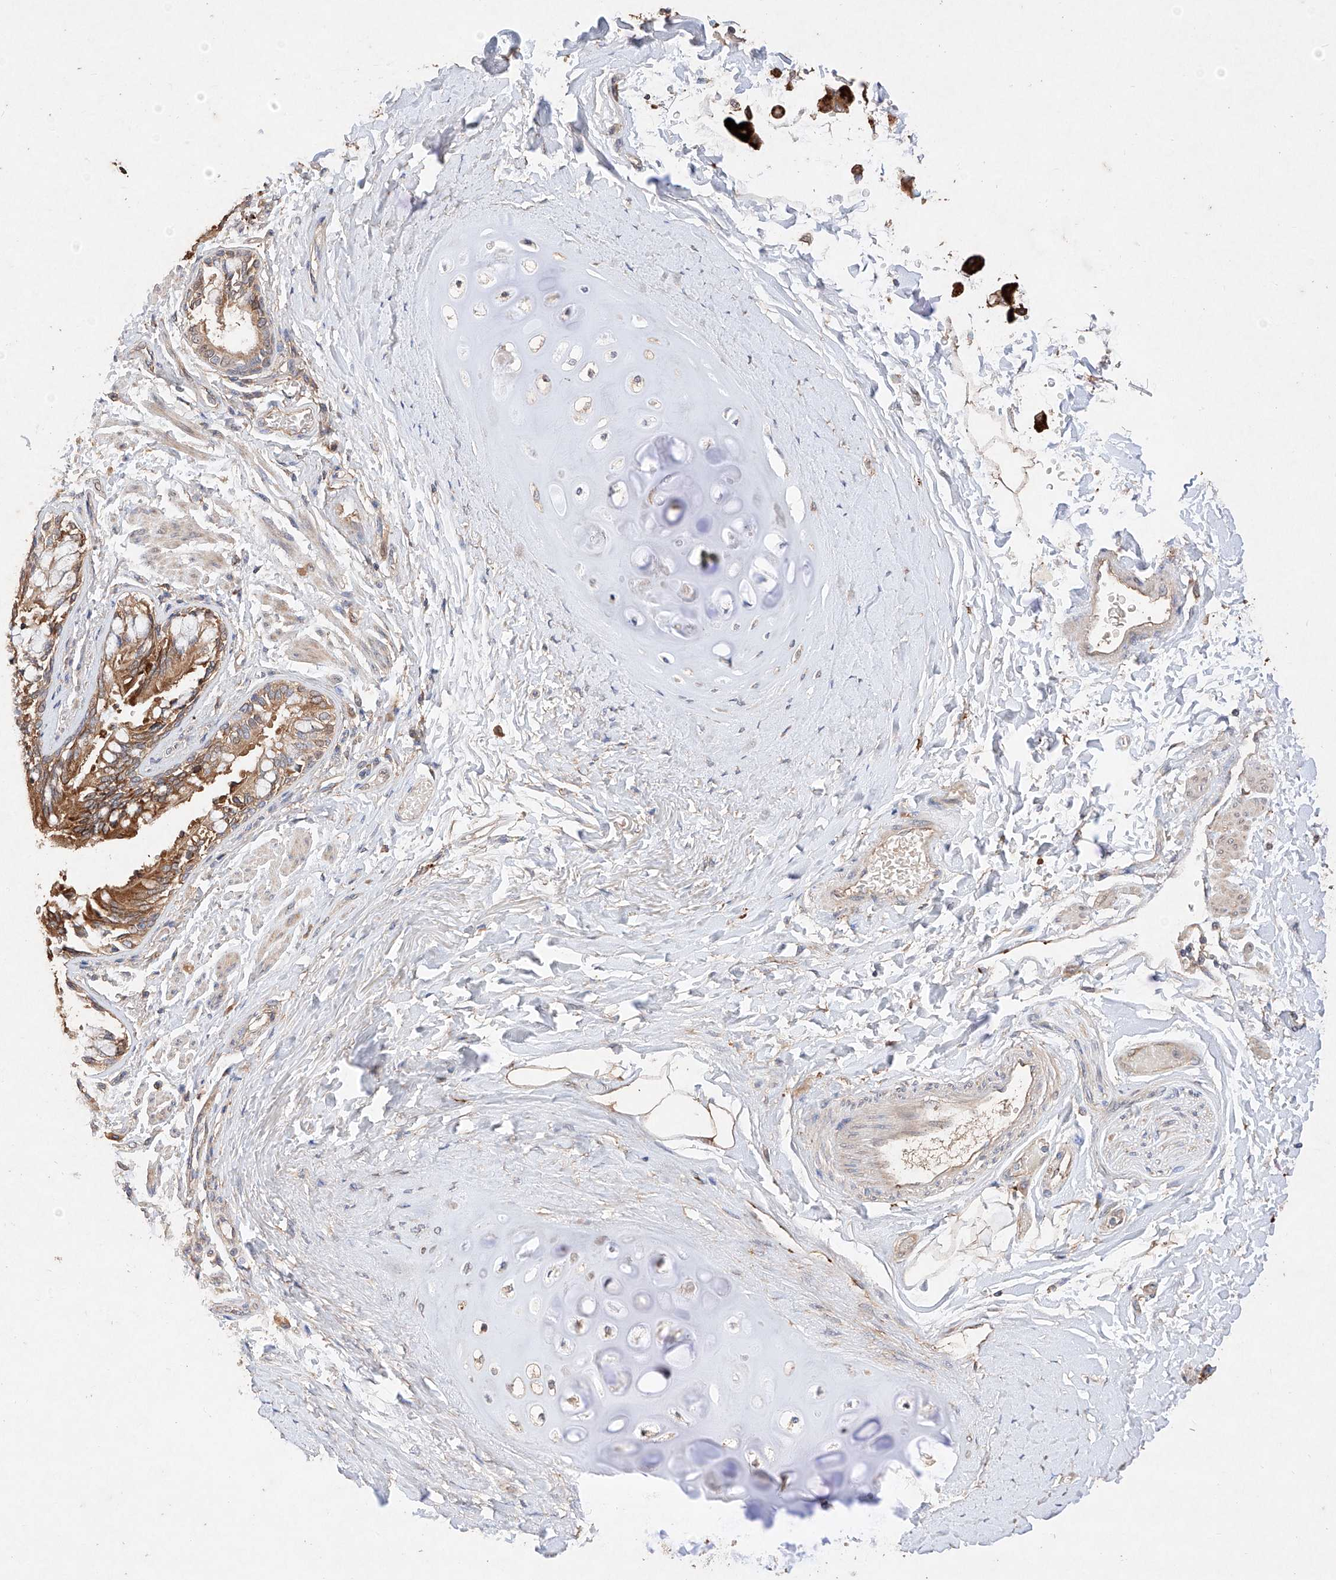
{"staining": {"intensity": "moderate", "quantity": ">75%", "location": "cytoplasmic/membranous"}, "tissue": "bronchus", "cell_type": "Respiratory epithelial cells", "image_type": "normal", "snomed": [{"axis": "morphology", "description": "Normal tissue, NOS"}, {"axis": "morphology", "description": "Inflammation, NOS"}, {"axis": "topography", "description": "Lung"}], "caption": "Immunohistochemical staining of benign human bronchus reveals medium levels of moderate cytoplasmic/membranous positivity in approximately >75% of respiratory epithelial cells.", "gene": "C6orf62", "patient": {"sex": "female", "age": 46}}